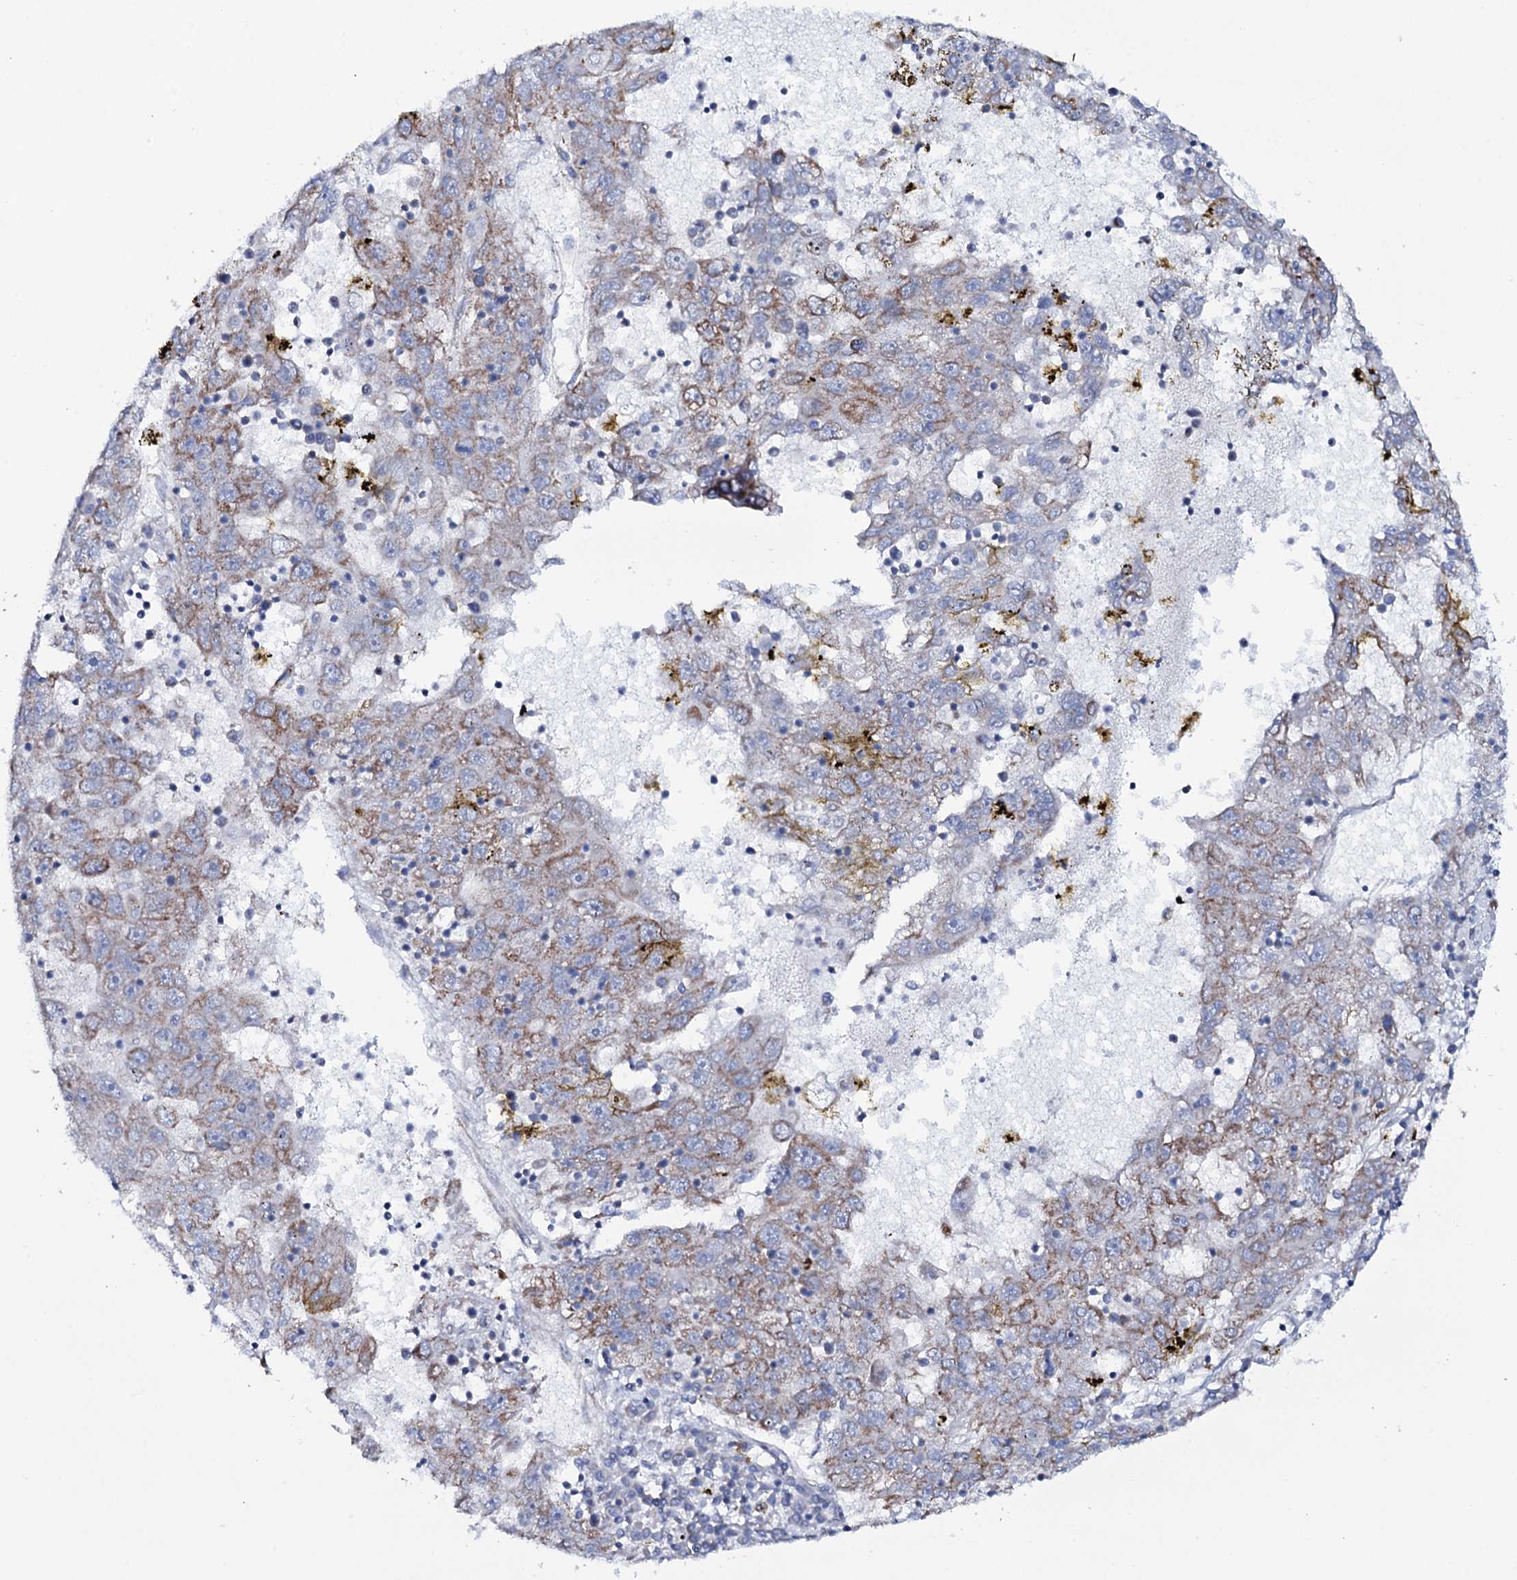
{"staining": {"intensity": "moderate", "quantity": "25%-75%", "location": "cytoplasmic/membranous"}, "tissue": "liver cancer", "cell_type": "Tumor cells", "image_type": "cancer", "snomed": [{"axis": "morphology", "description": "Carcinoma, Hepatocellular, NOS"}, {"axis": "topography", "description": "Liver"}], "caption": "The micrograph exhibits staining of liver cancer (hepatocellular carcinoma), revealing moderate cytoplasmic/membranous protein positivity (brown color) within tumor cells. The staining was performed using DAB, with brown indicating positive protein expression. Nuclei are stained blue with hematoxylin.", "gene": "MRPS35", "patient": {"sex": "male", "age": 49}}